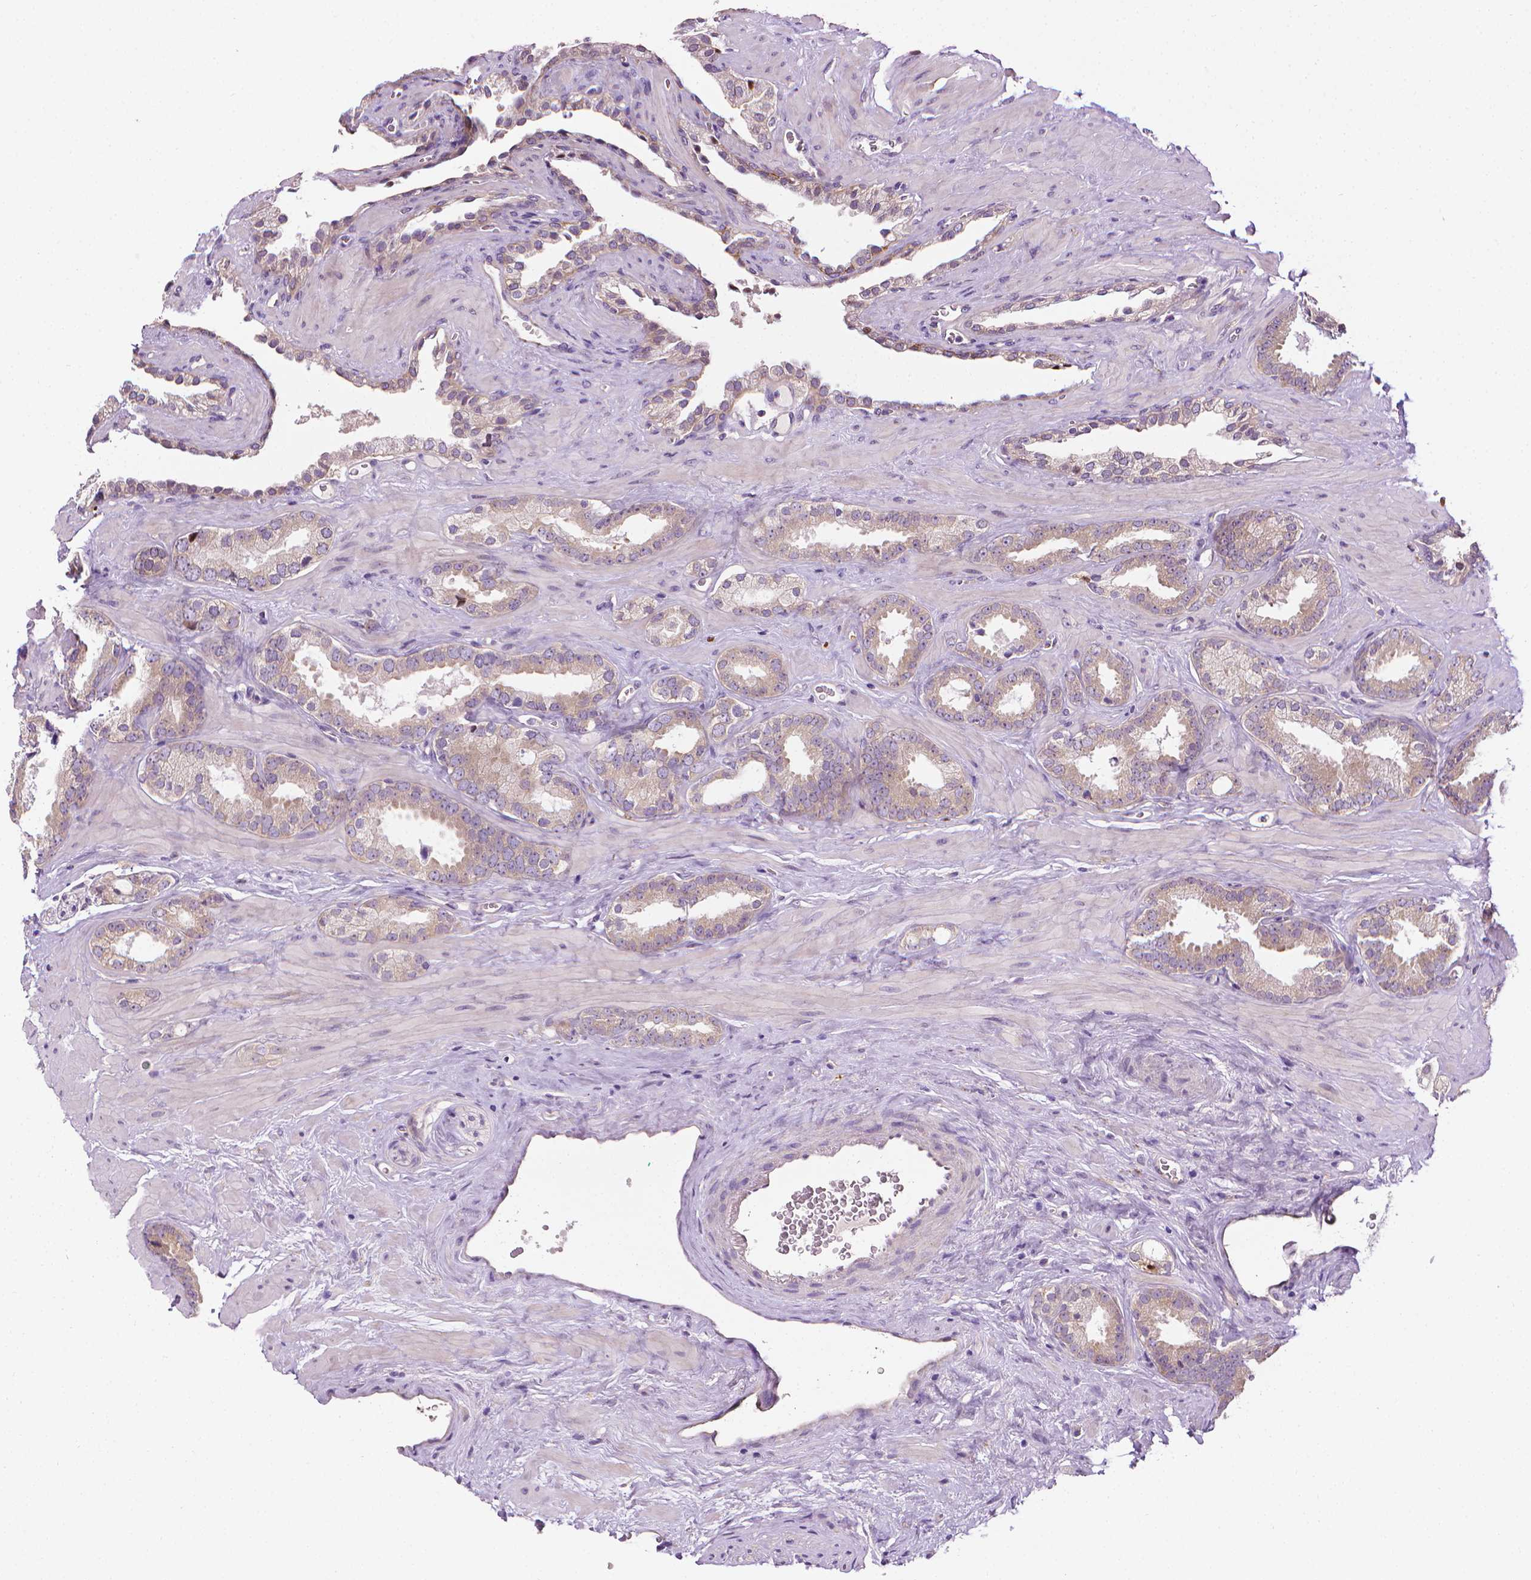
{"staining": {"intensity": "weak", "quantity": "<25%", "location": "cytoplasmic/membranous"}, "tissue": "prostate cancer", "cell_type": "Tumor cells", "image_type": "cancer", "snomed": [{"axis": "morphology", "description": "Adenocarcinoma, Low grade"}, {"axis": "topography", "description": "Prostate"}], "caption": "IHC micrograph of human adenocarcinoma (low-grade) (prostate) stained for a protein (brown), which demonstrates no positivity in tumor cells. The staining was performed using DAB to visualize the protein expression in brown, while the nuclei were stained in blue with hematoxylin (Magnification: 20x).", "gene": "MCOLN3", "patient": {"sex": "male", "age": 62}}